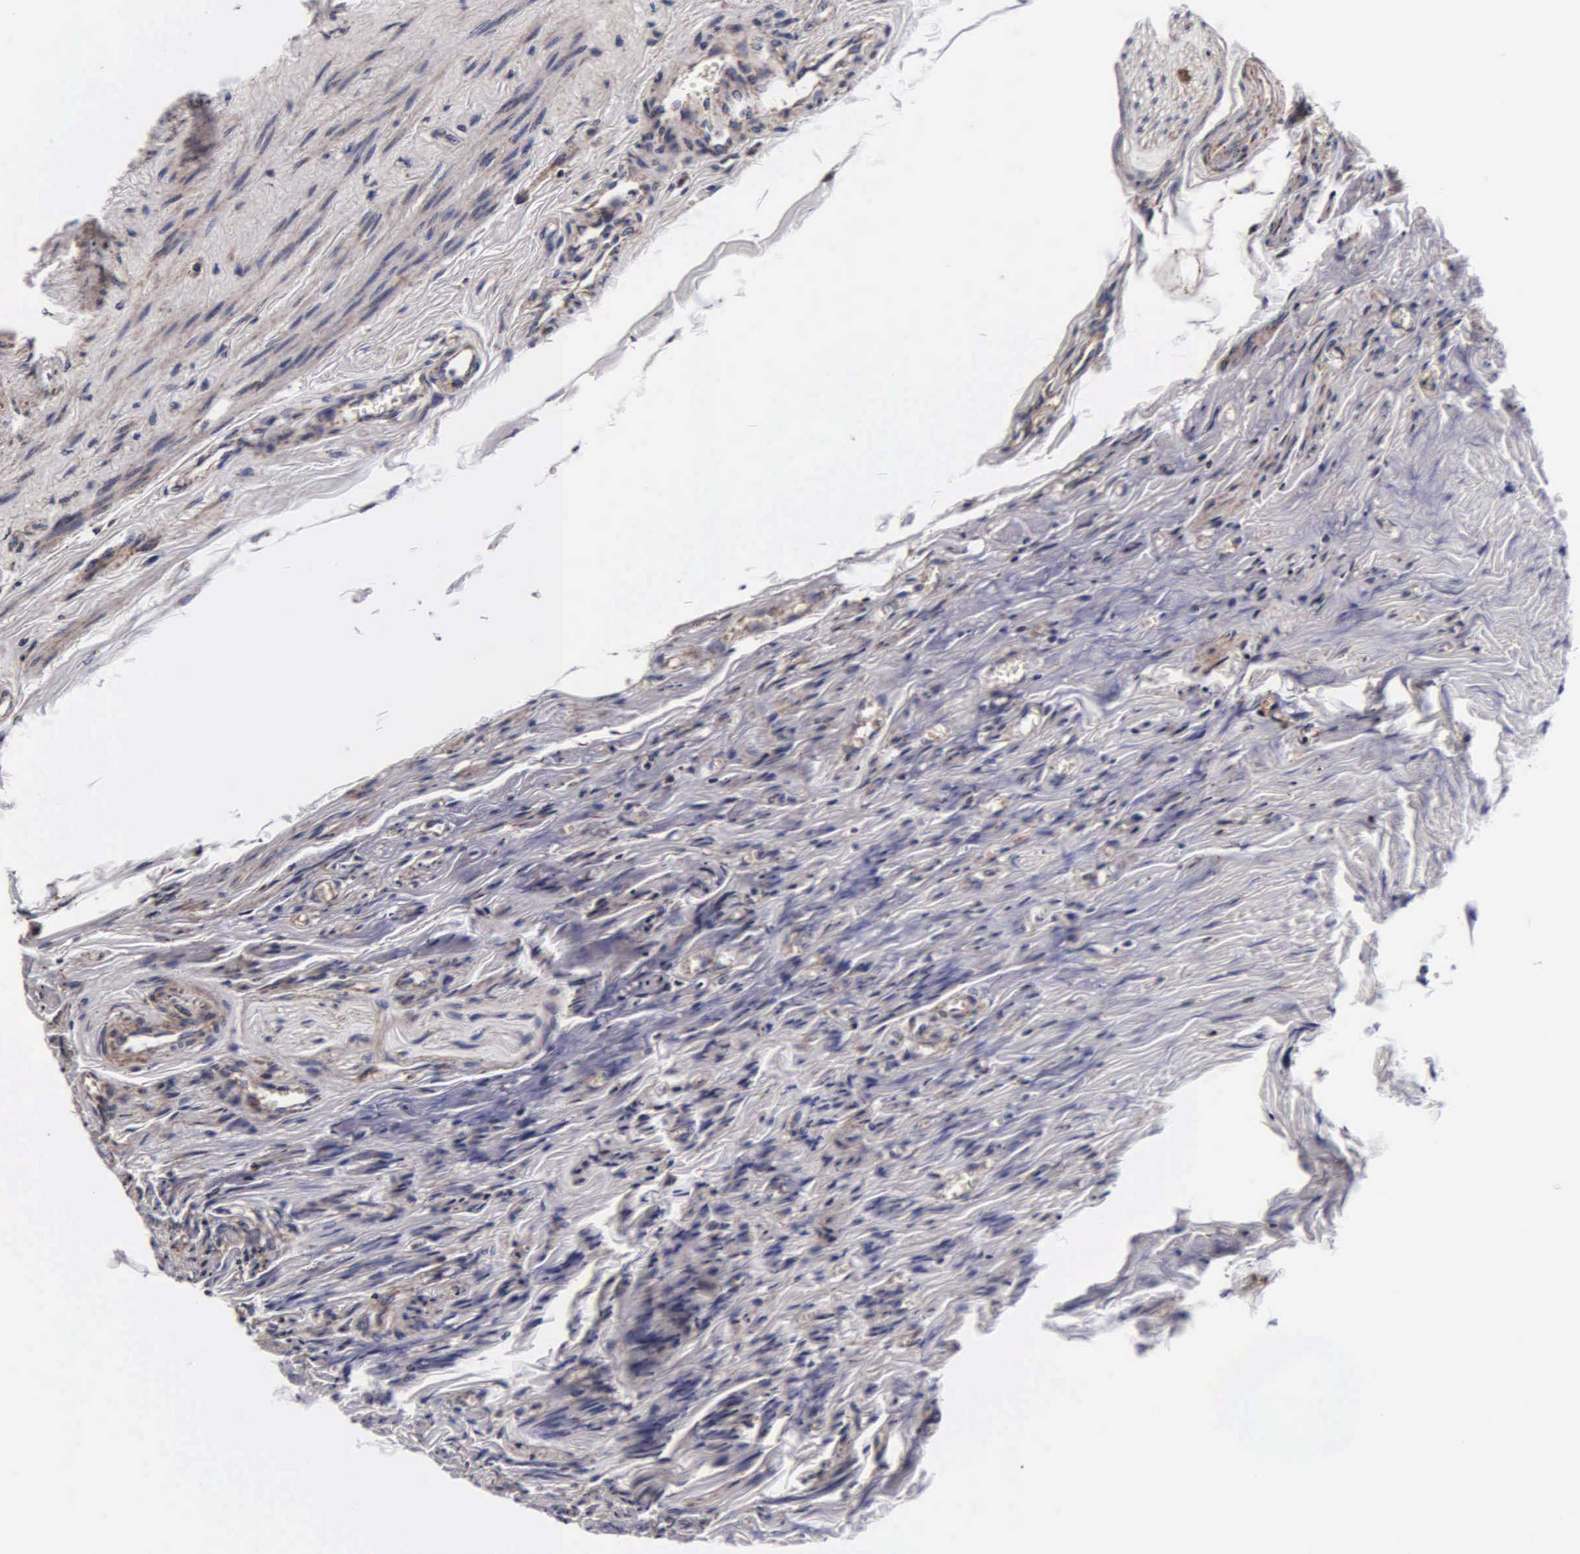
{"staining": {"intensity": "negative", "quantity": "none", "location": "none"}, "tissue": "ovary", "cell_type": "Ovarian stroma cells", "image_type": "normal", "snomed": [{"axis": "morphology", "description": "Normal tissue, NOS"}, {"axis": "topography", "description": "Ovary"}], "caption": "There is no significant positivity in ovarian stroma cells of ovary. (Stains: DAB immunohistochemistry (IHC) with hematoxylin counter stain, Microscopy: brightfield microscopy at high magnification).", "gene": "PSMA3", "patient": {"sex": "female", "age": 53}}